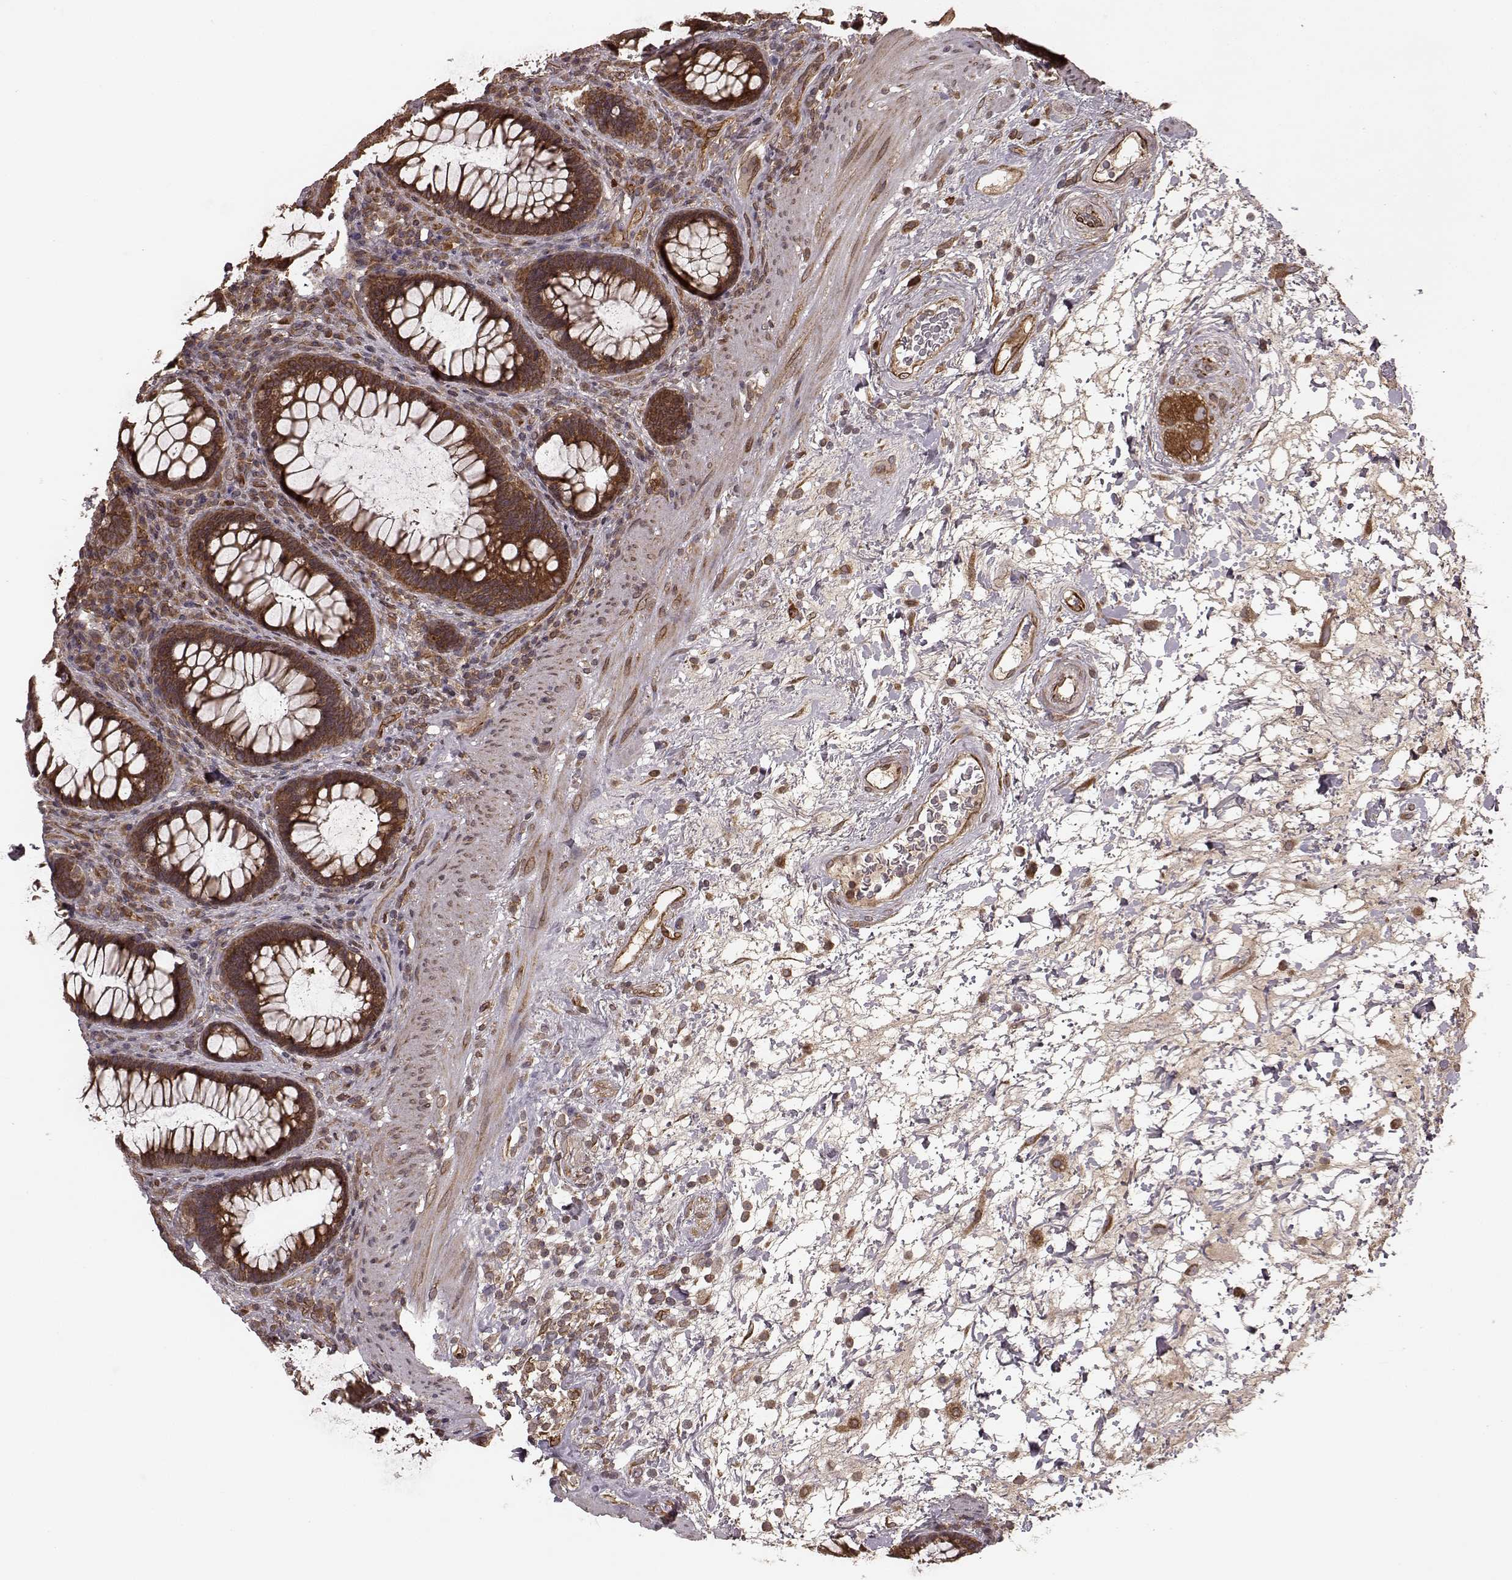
{"staining": {"intensity": "strong", "quantity": ">75%", "location": "cytoplasmic/membranous"}, "tissue": "rectum", "cell_type": "Glandular cells", "image_type": "normal", "snomed": [{"axis": "morphology", "description": "Normal tissue, NOS"}, {"axis": "topography", "description": "Rectum"}], "caption": "A brown stain highlights strong cytoplasmic/membranous staining of a protein in glandular cells of benign rectum.", "gene": "AGPAT1", "patient": {"sex": "male", "age": 72}}